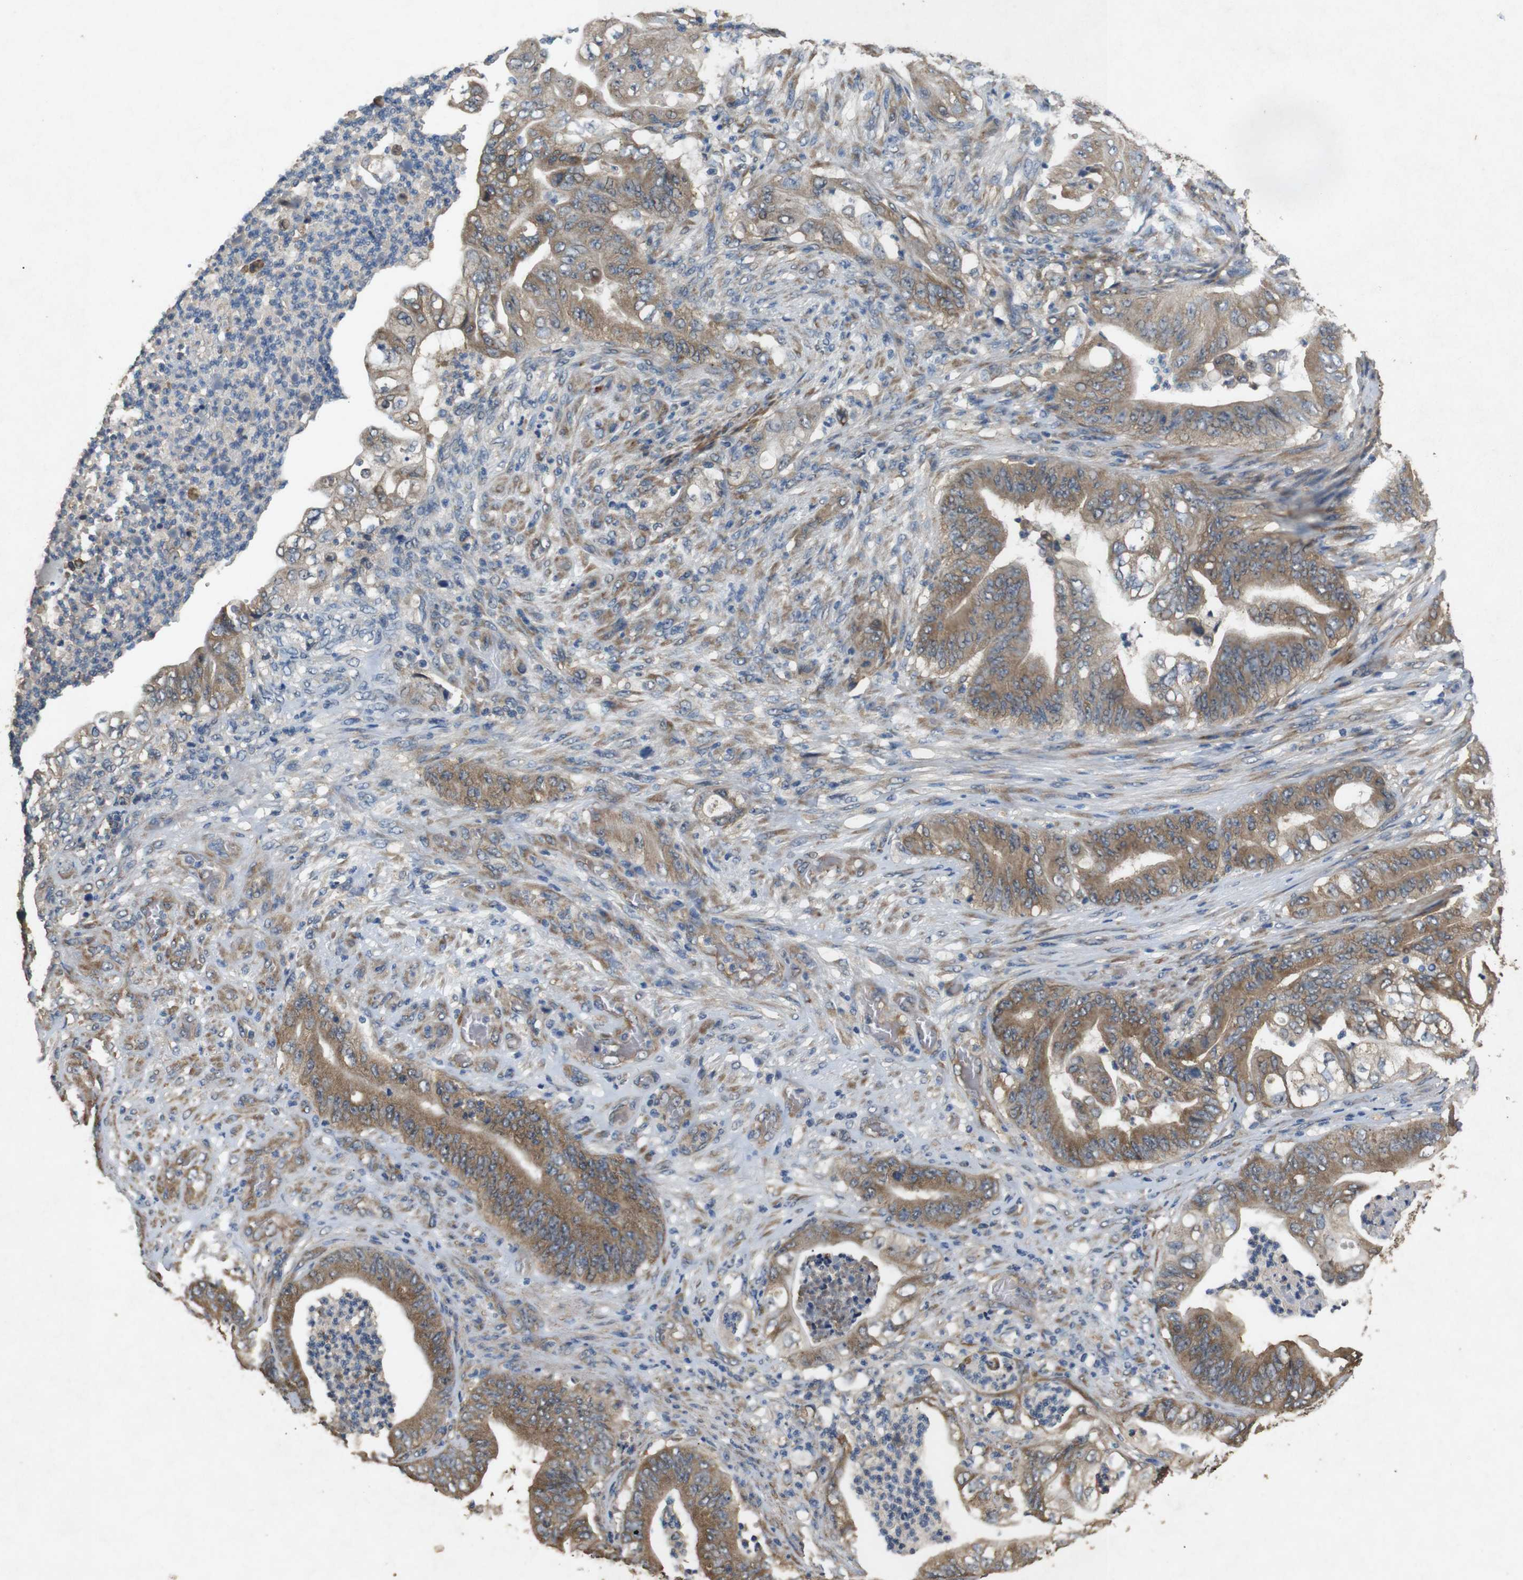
{"staining": {"intensity": "moderate", "quantity": ">75%", "location": "cytoplasmic/membranous"}, "tissue": "stomach cancer", "cell_type": "Tumor cells", "image_type": "cancer", "snomed": [{"axis": "morphology", "description": "Adenocarcinoma, NOS"}, {"axis": "topography", "description": "Stomach"}], "caption": "Tumor cells display medium levels of moderate cytoplasmic/membranous staining in approximately >75% of cells in stomach adenocarcinoma. Using DAB (brown) and hematoxylin (blue) stains, captured at high magnification using brightfield microscopy.", "gene": "BNIP3", "patient": {"sex": "female", "age": 73}}